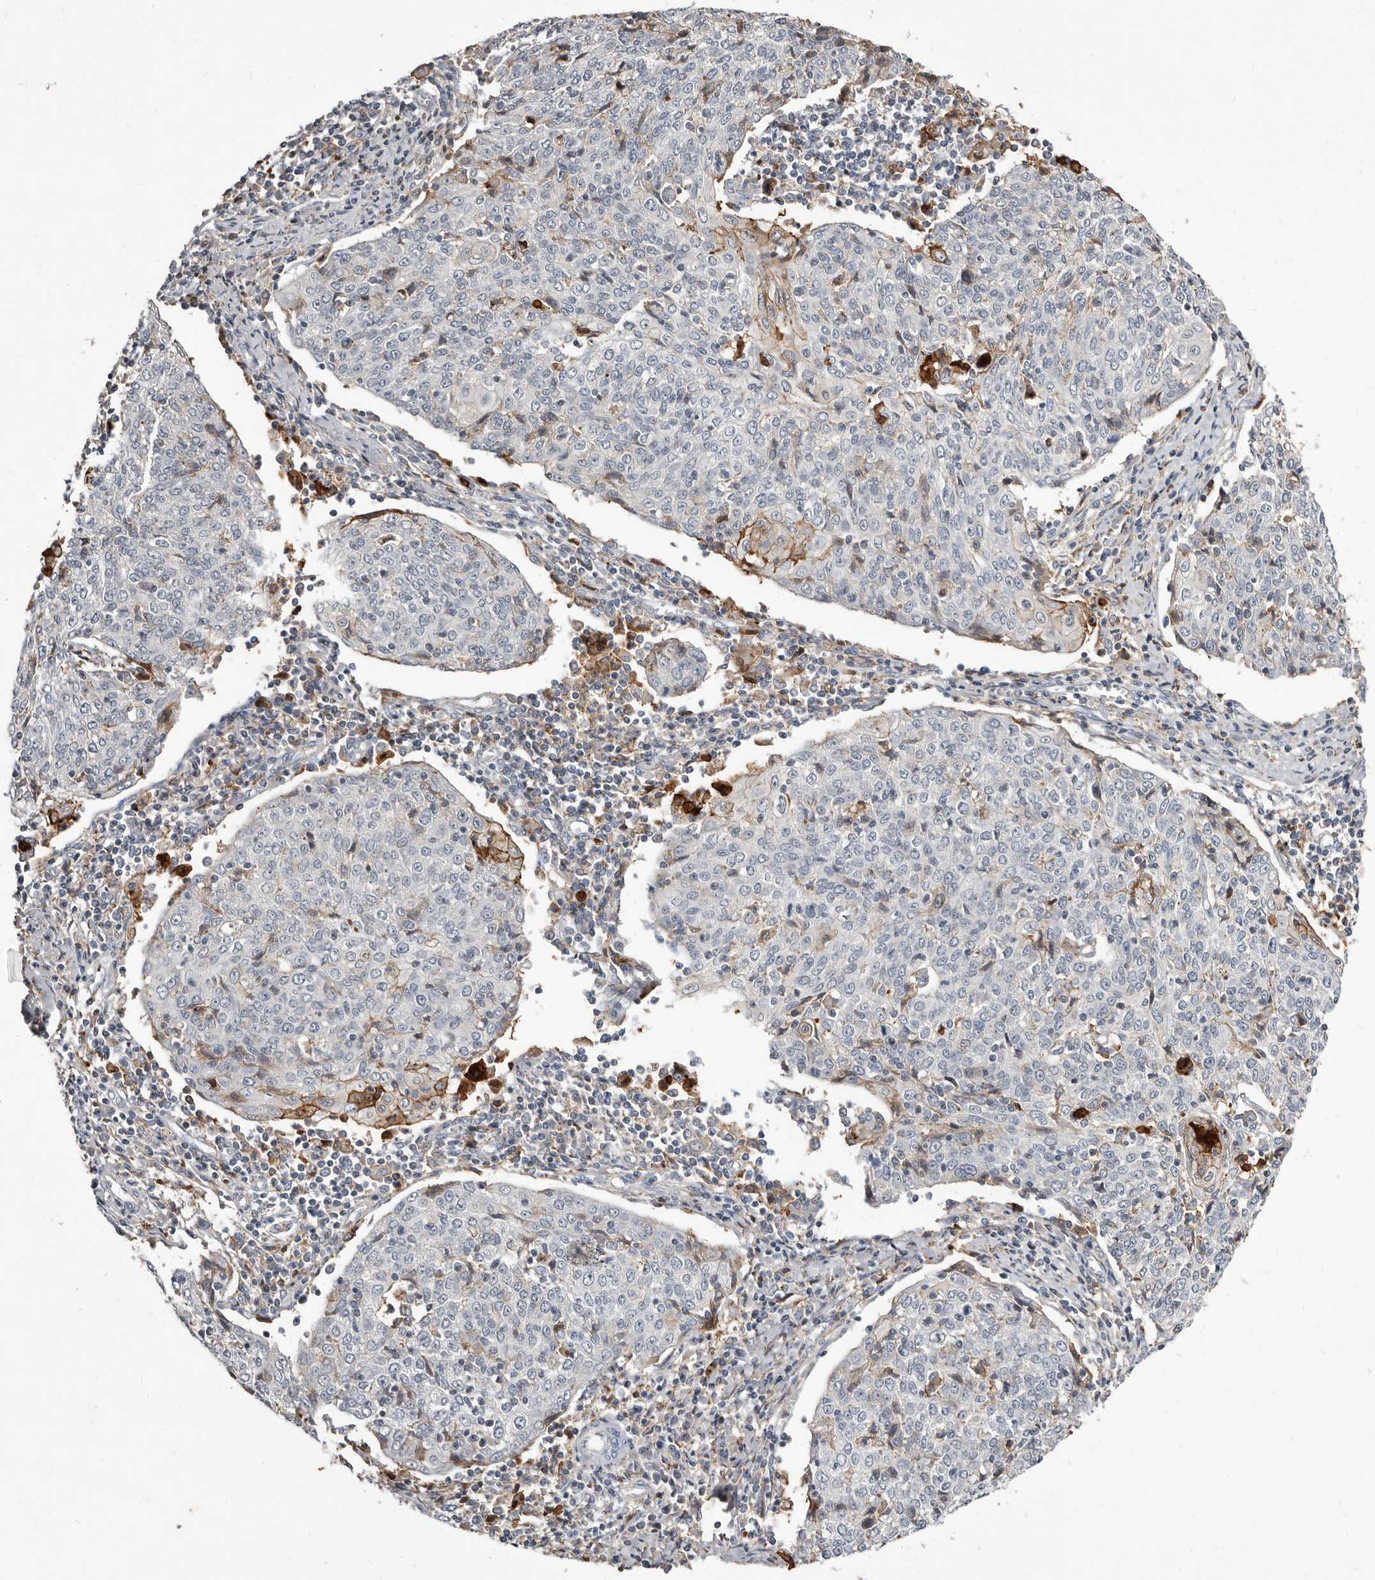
{"staining": {"intensity": "moderate", "quantity": "<25%", "location": "cytoplasmic/membranous"}, "tissue": "cervical cancer", "cell_type": "Tumor cells", "image_type": "cancer", "snomed": [{"axis": "morphology", "description": "Squamous cell carcinoma, NOS"}, {"axis": "topography", "description": "Cervix"}], "caption": "Squamous cell carcinoma (cervical) stained with immunohistochemistry (IHC) reveals moderate cytoplasmic/membranous positivity in approximately <25% of tumor cells.", "gene": "KIF26B", "patient": {"sex": "female", "age": 48}}